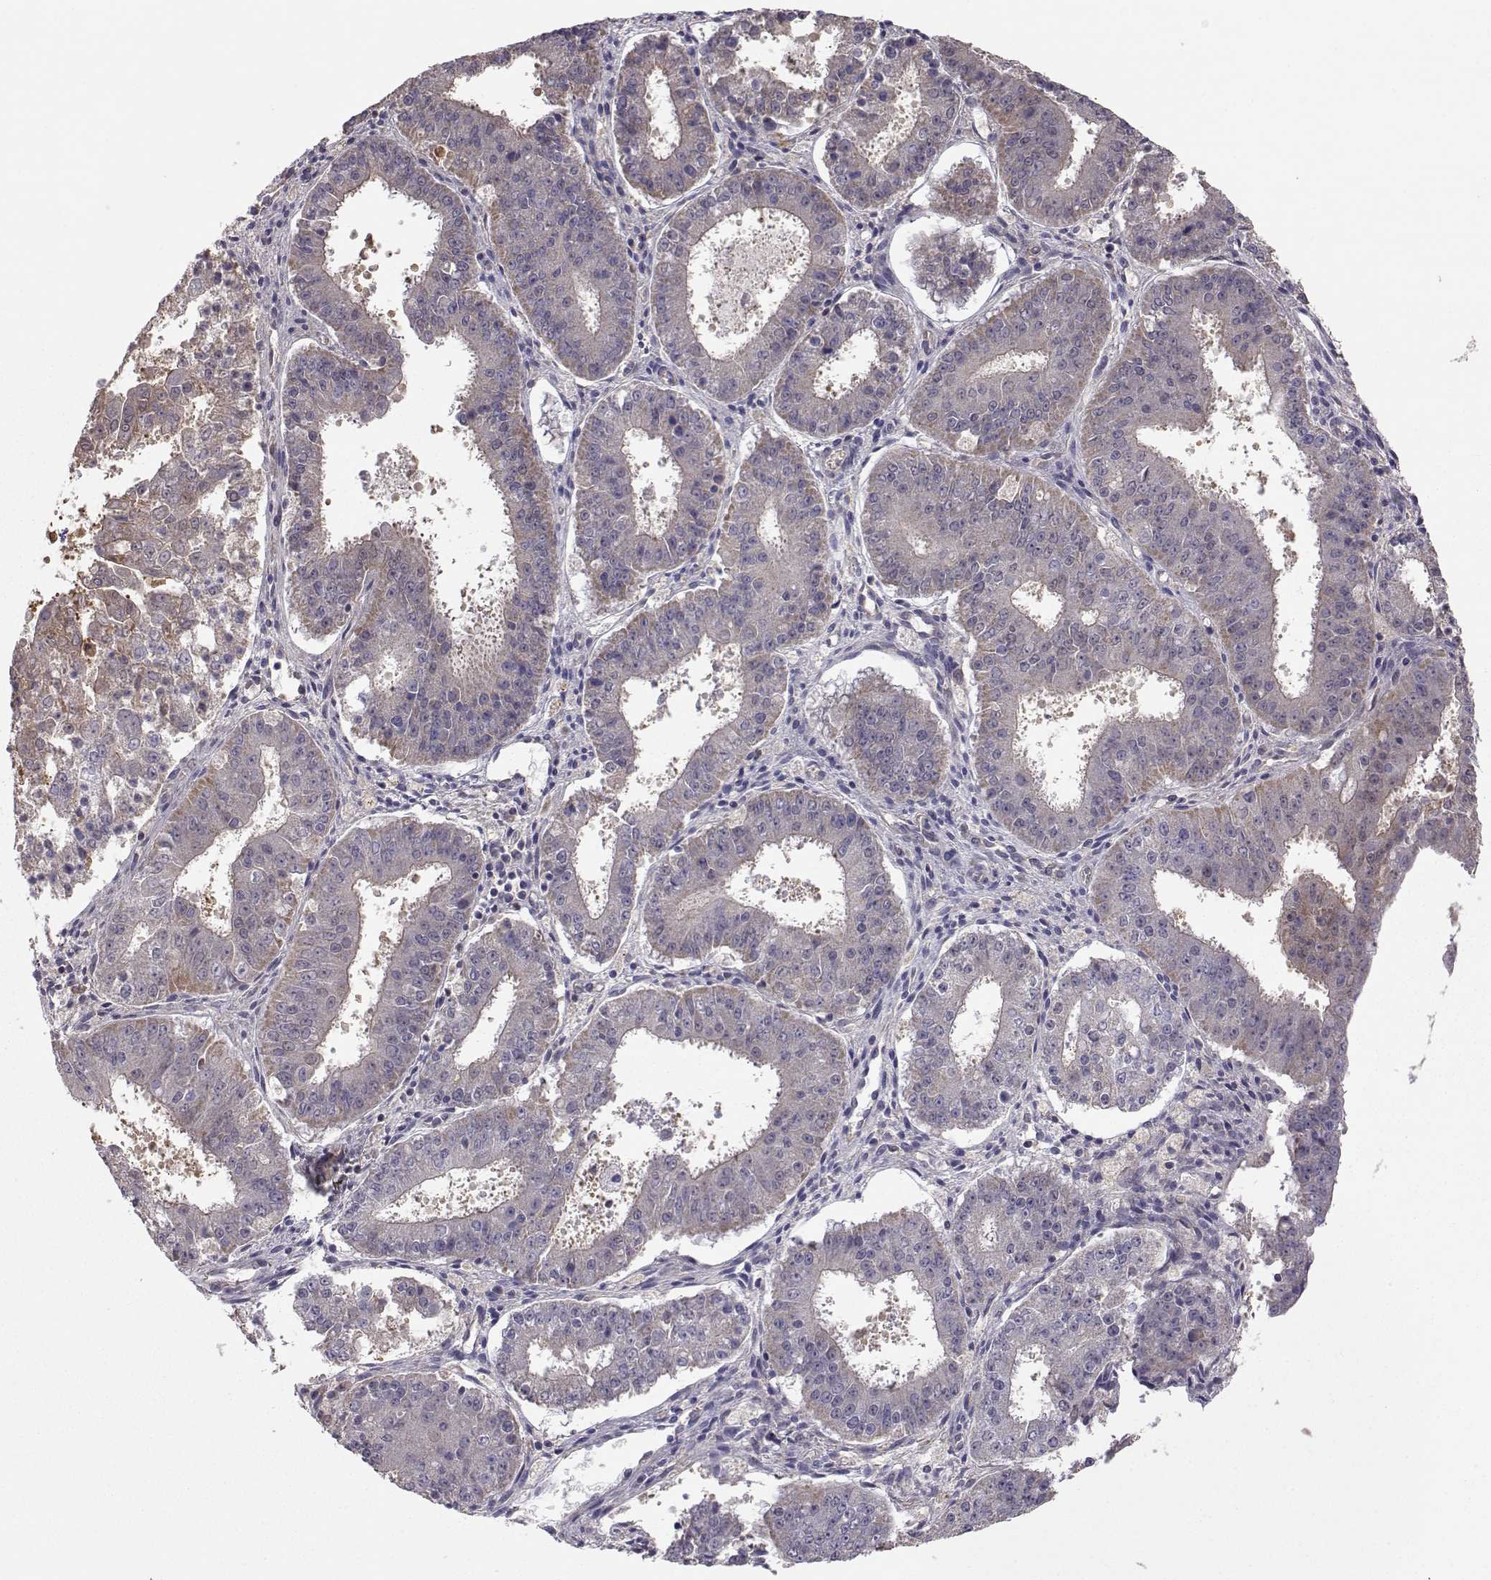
{"staining": {"intensity": "negative", "quantity": "none", "location": "none"}, "tissue": "ovarian cancer", "cell_type": "Tumor cells", "image_type": "cancer", "snomed": [{"axis": "morphology", "description": "Carcinoma, endometroid"}, {"axis": "topography", "description": "Ovary"}], "caption": "The micrograph exhibits no staining of tumor cells in ovarian cancer (endometroid carcinoma).", "gene": "NCAM2", "patient": {"sex": "female", "age": 42}}